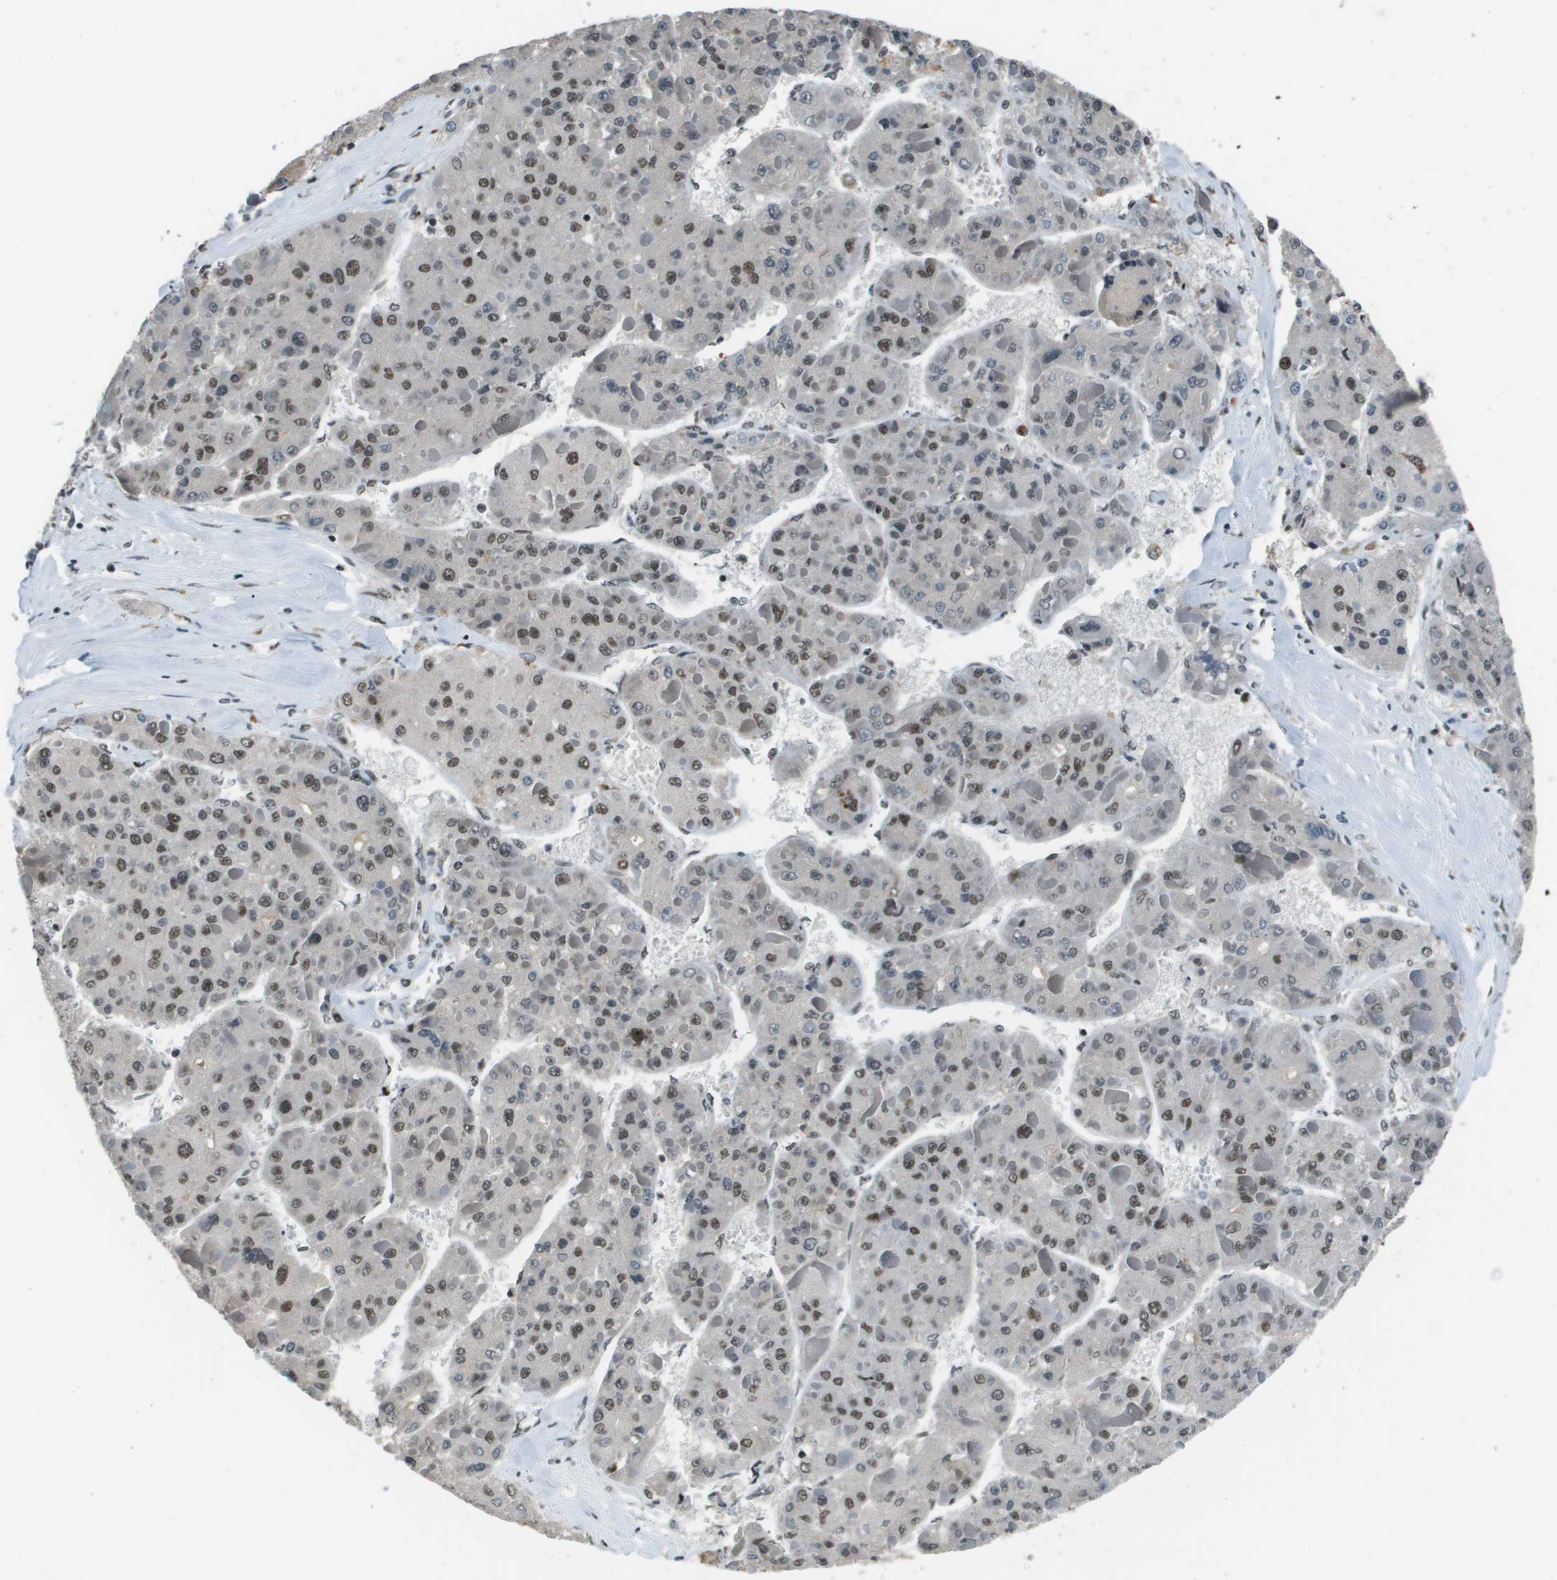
{"staining": {"intensity": "moderate", "quantity": ">75%", "location": "nuclear"}, "tissue": "liver cancer", "cell_type": "Tumor cells", "image_type": "cancer", "snomed": [{"axis": "morphology", "description": "Carcinoma, Hepatocellular, NOS"}, {"axis": "topography", "description": "Liver"}], "caption": "A medium amount of moderate nuclear positivity is seen in about >75% of tumor cells in liver cancer (hepatocellular carcinoma) tissue.", "gene": "THRAP3", "patient": {"sex": "female", "age": 73}}